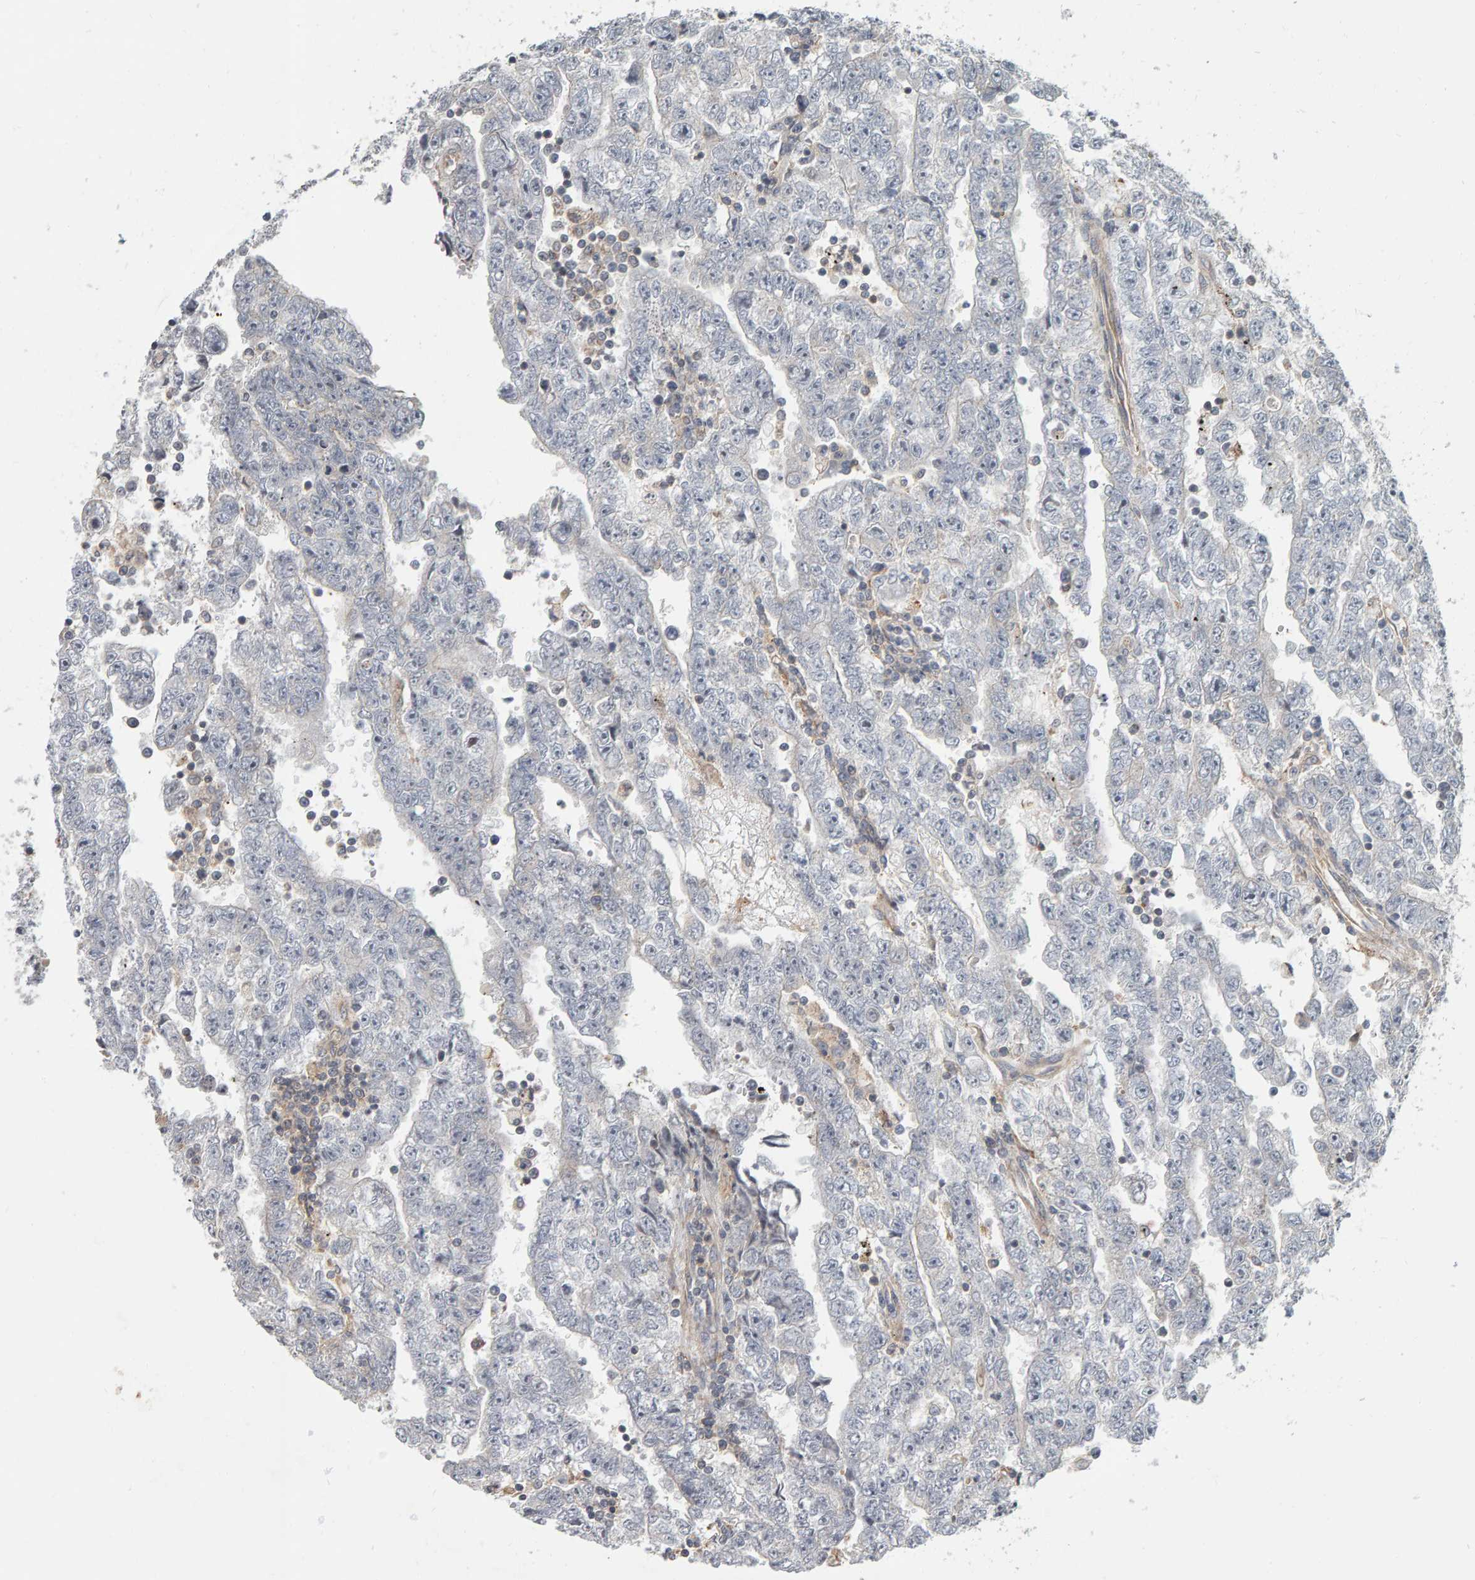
{"staining": {"intensity": "negative", "quantity": "none", "location": "none"}, "tissue": "testis cancer", "cell_type": "Tumor cells", "image_type": "cancer", "snomed": [{"axis": "morphology", "description": "Carcinoma, Embryonal, NOS"}, {"axis": "topography", "description": "Testis"}], "caption": "Tumor cells are negative for protein expression in human embryonal carcinoma (testis).", "gene": "C9orf72", "patient": {"sex": "male", "age": 25}}